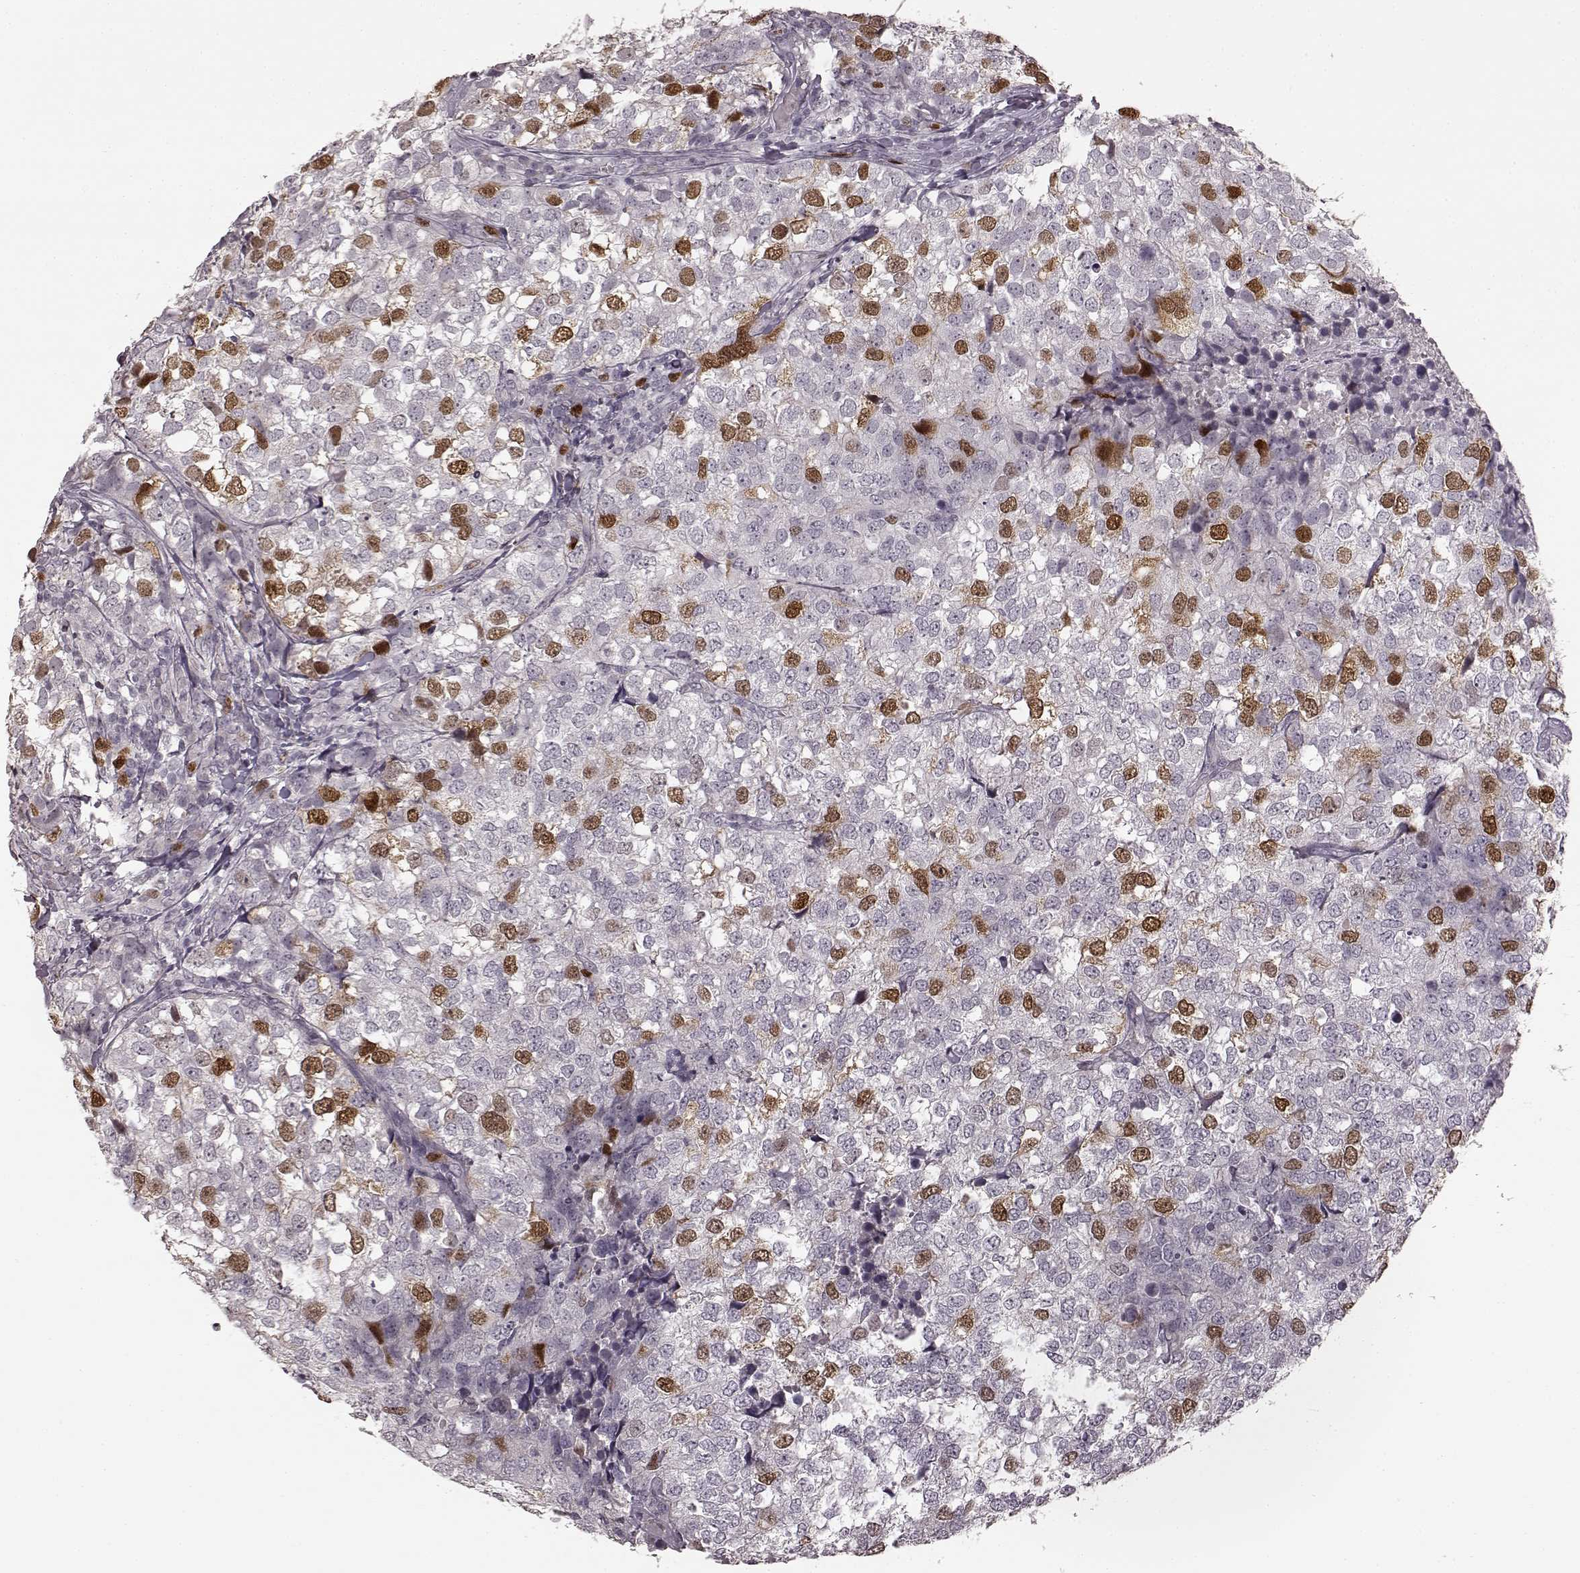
{"staining": {"intensity": "strong", "quantity": "<25%", "location": "nuclear"}, "tissue": "breast cancer", "cell_type": "Tumor cells", "image_type": "cancer", "snomed": [{"axis": "morphology", "description": "Duct carcinoma"}, {"axis": "topography", "description": "Breast"}], "caption": "Human invasive ductal carcinoma (breast) stained with a protein marker exhibits strong staining in tumor cells.", "gene": "CCNA2", "patient": {"sex": "female", "age": 30}}